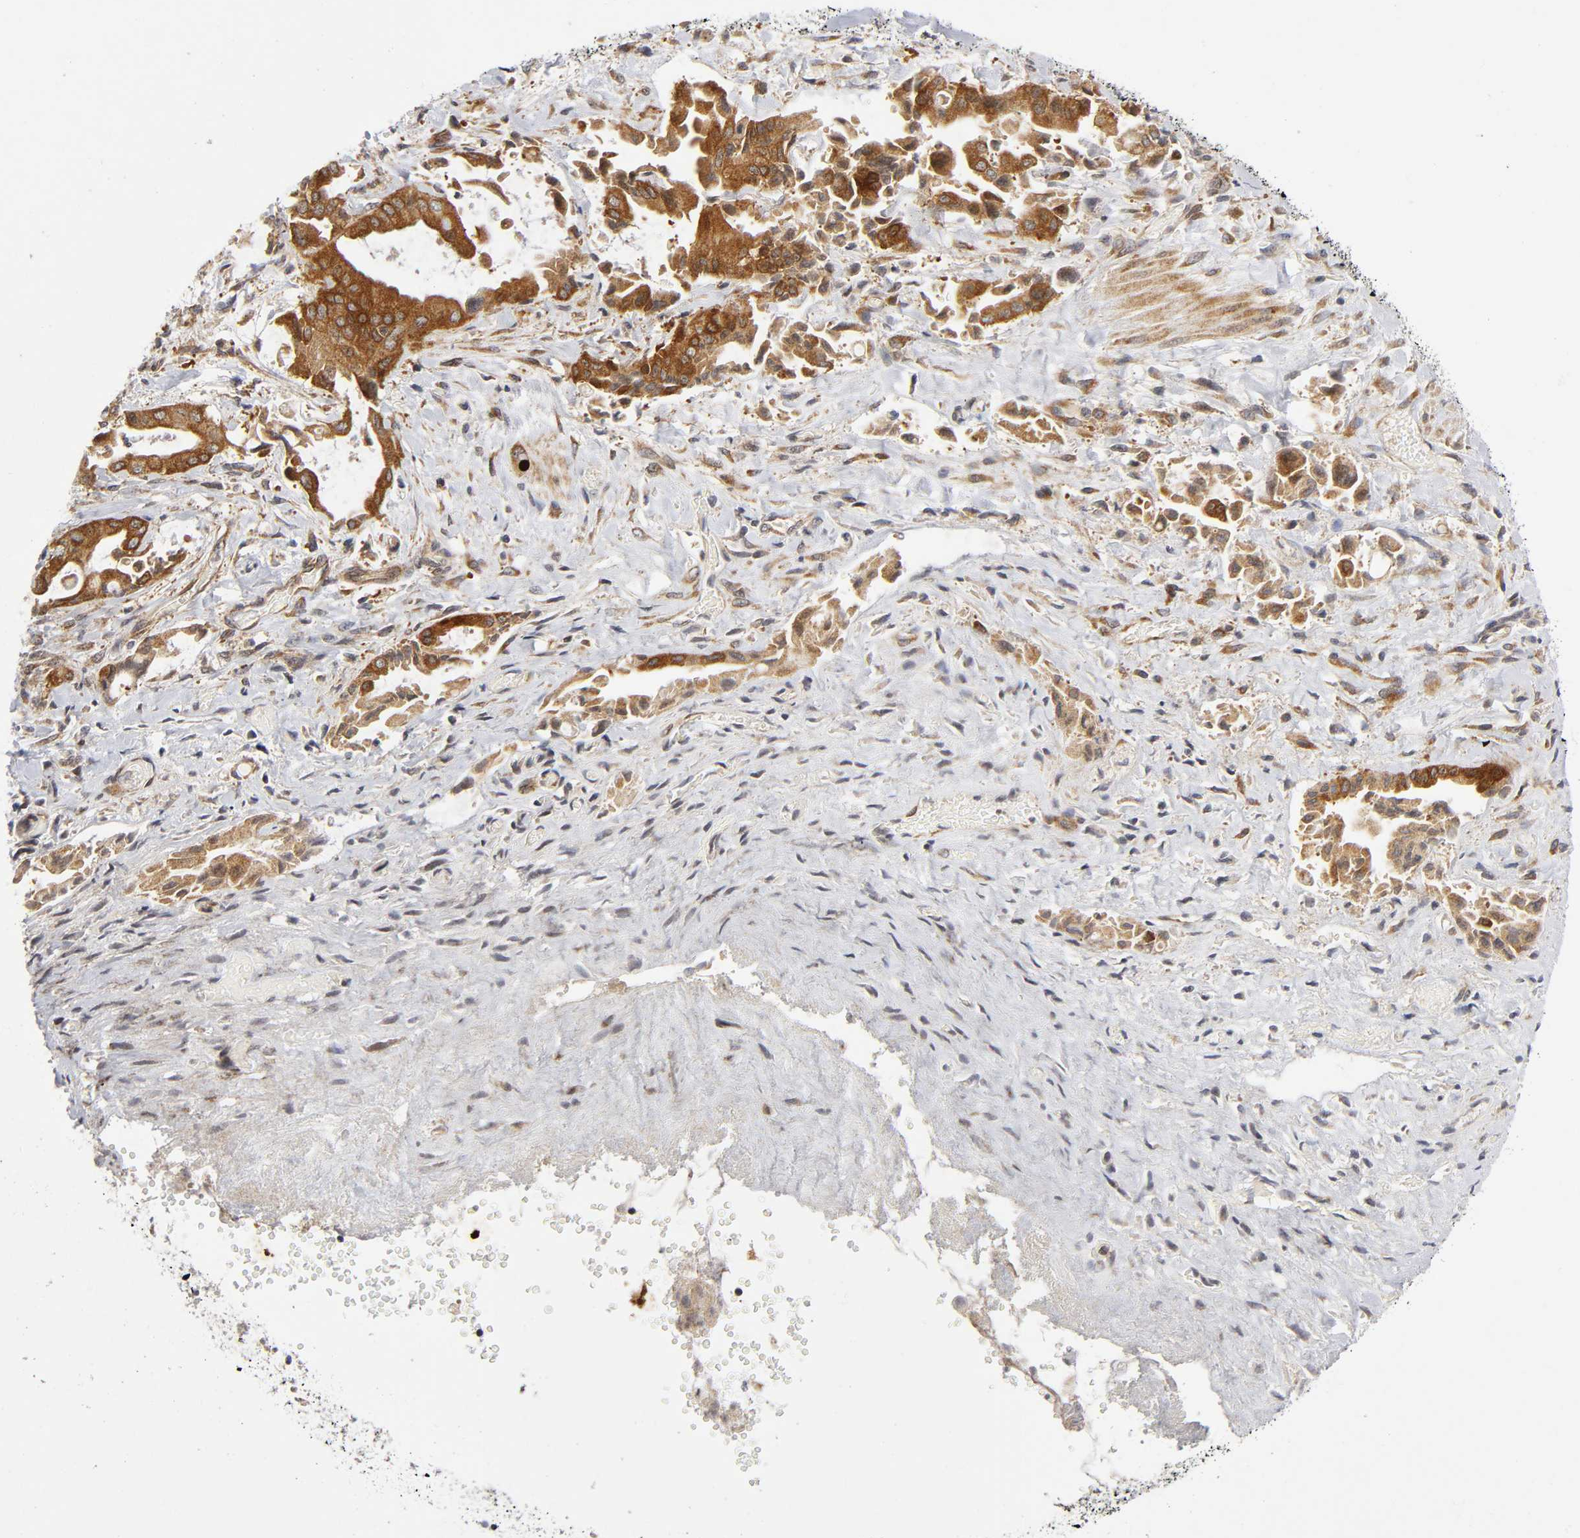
{"staining": {"intensity": "strong", "quantity": ">75%", "location": "cytoplasmic/membranous"}, "tissue": "liver cancer", "cell_type": "Tumor cells", "image_type": "cancer", "snomed": [{"axis": "morphology", "description": "Cholangiocarcinoma"}, {"axis": "topography", "description": "Liver"}], "caption": "Liver cancer stained for a protein (brown) shows strong cytoplasmic/membranous positive expression in approximately >75% of tumor cells.", "gene": "EIF5", "patient": {"sex": "male", "age": 58}}